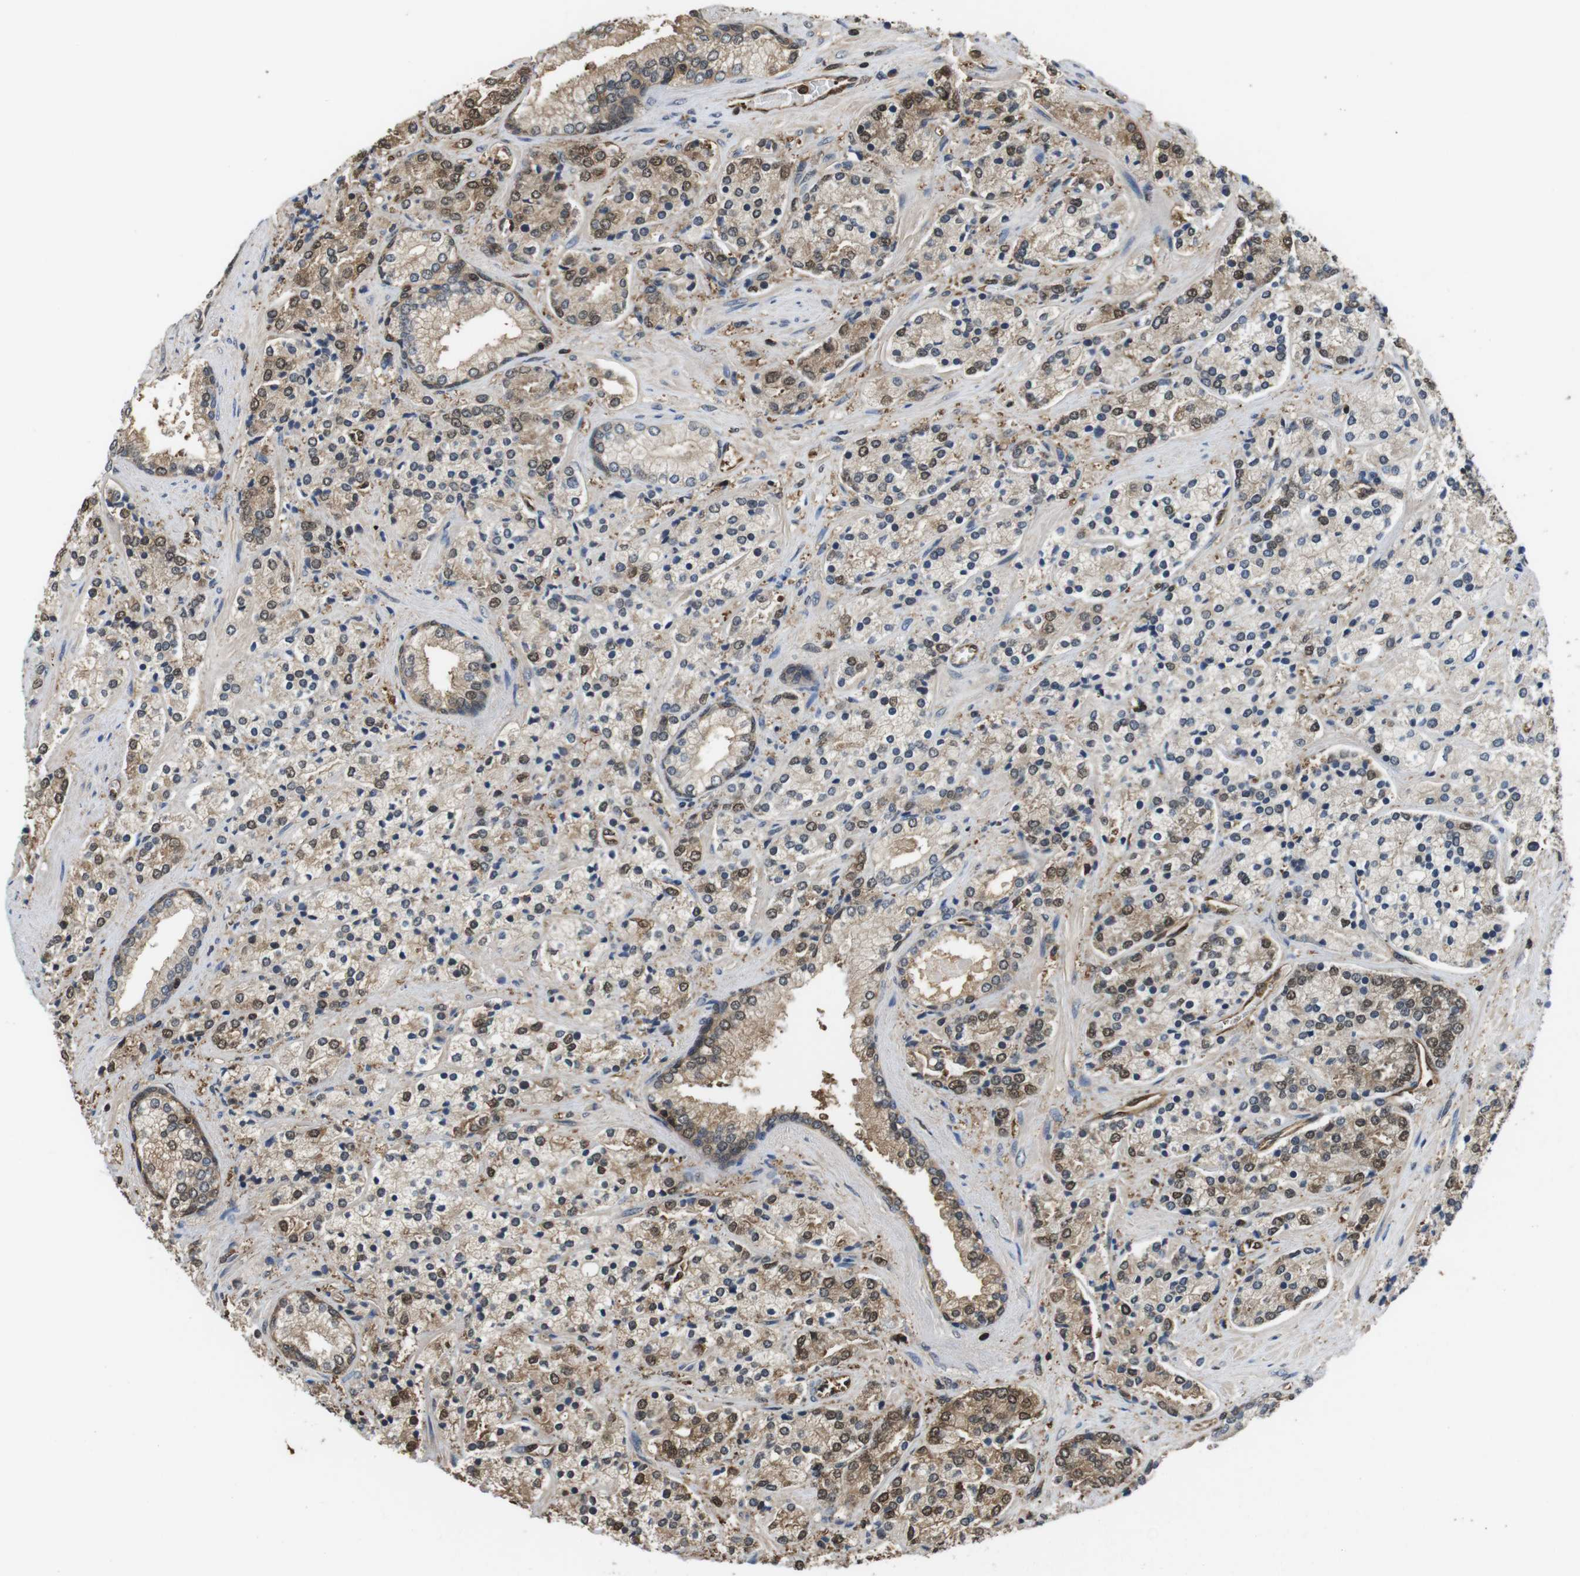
{"staining": {"intensity": "moderate", "quantity": "25%-75%", "location": "cytoplasmic/membranous,nuclear"}, "tissue": "prostate cancer", "cell_type": "Tumor cells", "image_type": "cancer", "snomed": [{"axis": "morphology", "description": "Adenocarcinoma, High grade"}, {"axis": "topography", "description": "Prostate"}], "caption": "Approximately 25%-75% of tumor cells in human prostate cancer (high-grade adenocarcinoma) display moderate cytoplasmic/membranous and nuclear protein staining as visualized by brown immunohistochemical staining.", "gene": "LDHA", "patient": {"sex": "male", "age": 71}}